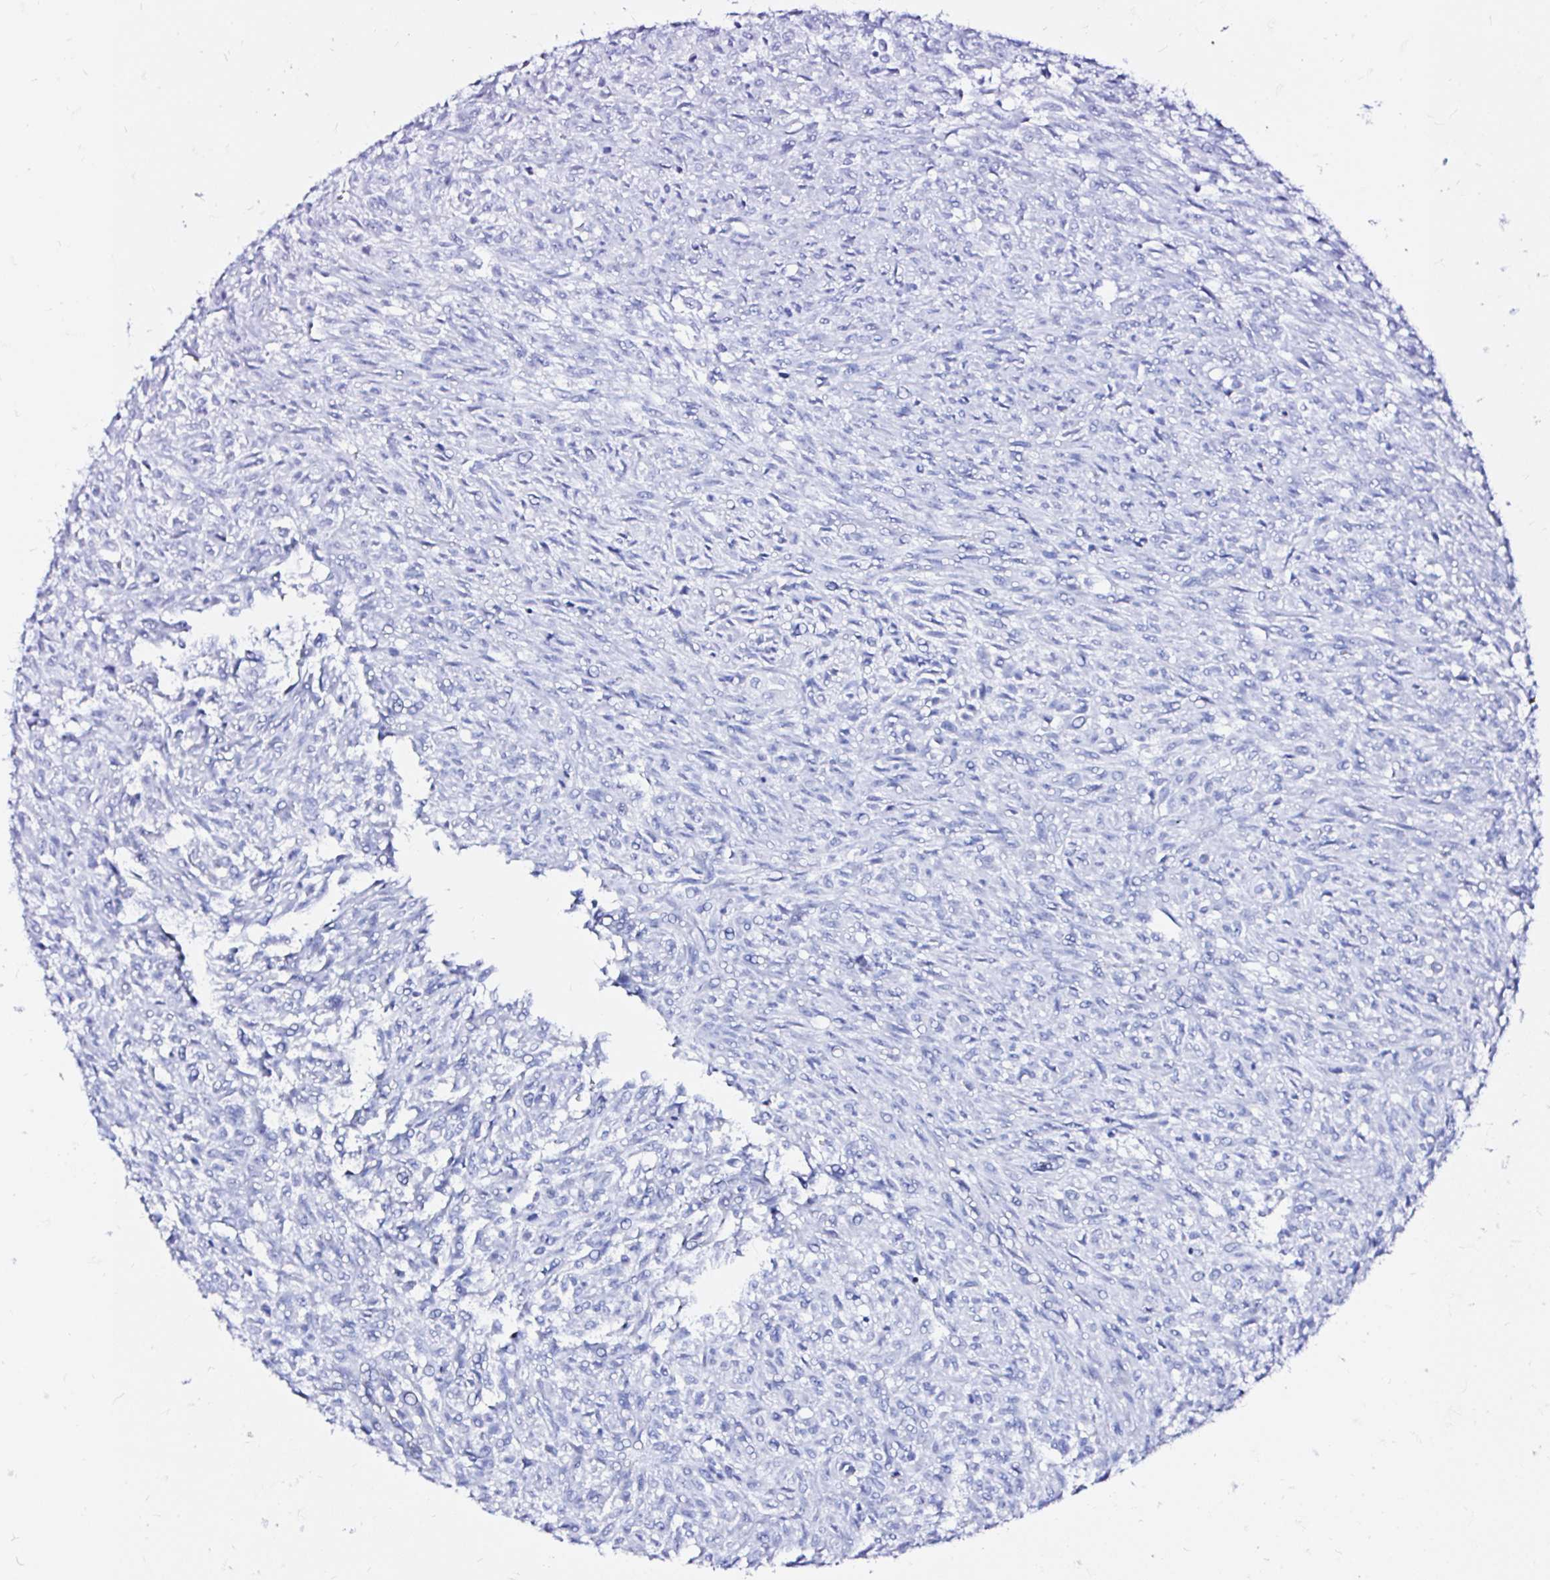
{"staining": {"intensity": "negative", "quantity": "none", "location": "none"}, "tissue": "renal cancer", "cell_type": "Tumor cells", "image_type": "cancer", "snomed": [{"axis": "morphology", "description": "Adenocarcinoma, NOS"}, {"axis": "topography", "description": "Kidney"}], "caption": "Tumor cells show no significant staining in renal adenocarcinoma. The staining is performed using DAB brown chromogen with nuclei counter-stained in using hematoxylin.", "gene": "ZNF432", "patient": {"sex": "male", "age": 58}}